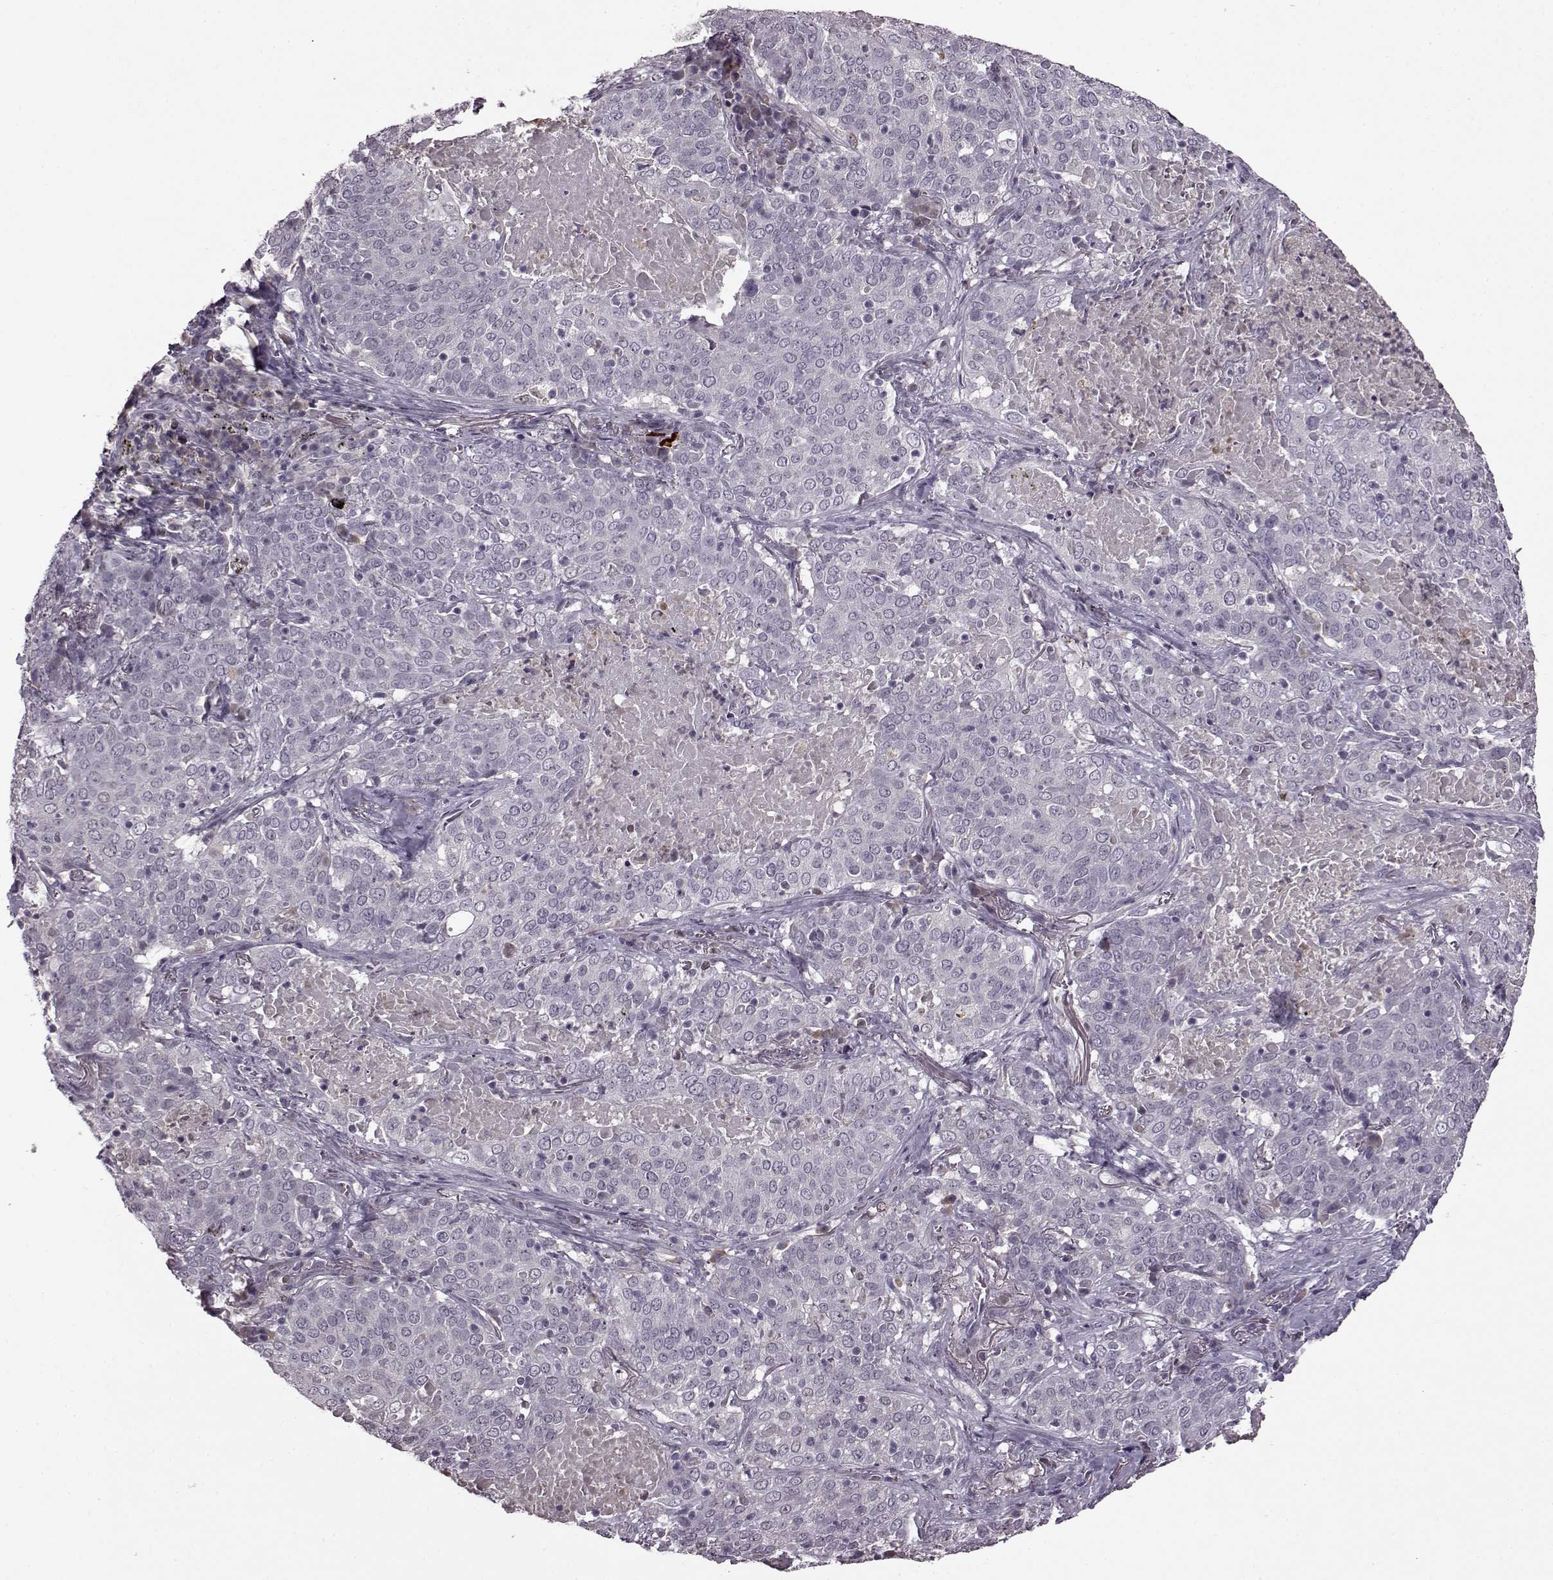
{"staining": {"intensity": "negative", "quantity": "none", "location": "none"}, "tissue": "lung cancer", "cell_type": "Tumor cells", "image_type": "cancer", "snomed": [{"axis": "morphology", "description": "Squamous cell carcinoma, NOS"}, {"axis": "topography", "description": "Lung"}], "caption": "Immunohistochemical staining of squamous cell carcinoma (lung) exhibits no significant staining in tumor cells.", "gene": "CNGA3", "patient": {"sex": "male", "age": 82}}